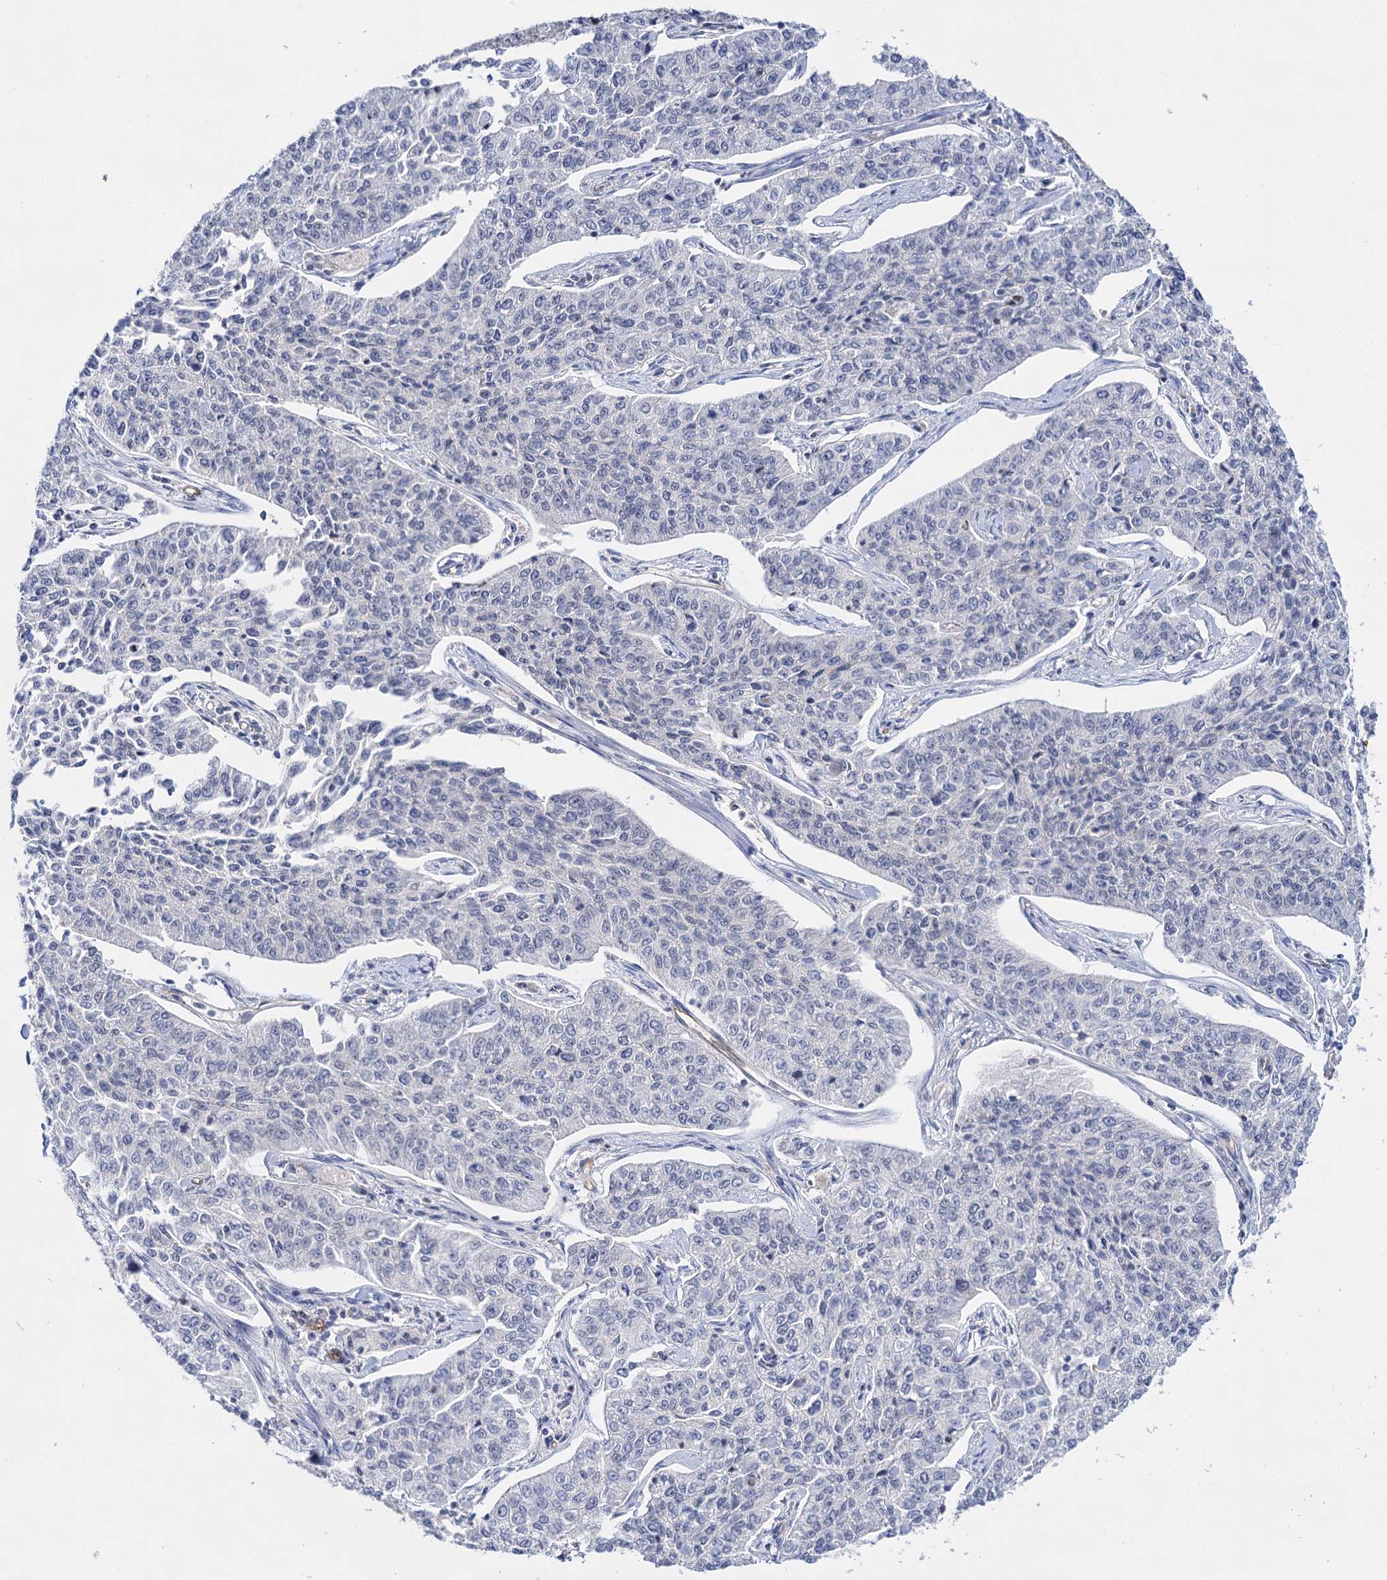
{"staining": {"intensity": "negative", "quantity": "none", "location": "none"}, "tissue": "cervical cancer", "cell_type": "Tumor cells", "image_type": "cancer", "snomed": [{"axis": "morphology", "description": "Squamous cell carcinoma, NOS"}, {"axis": "topography", "description": "Cervix"}], "caption": "This is an IHC image of human squamous cell carcinoma (cervical). There is no staining in tumor cells.", "gene": "ABLIM1", "patient": {"sex": "female", "age": 35}}